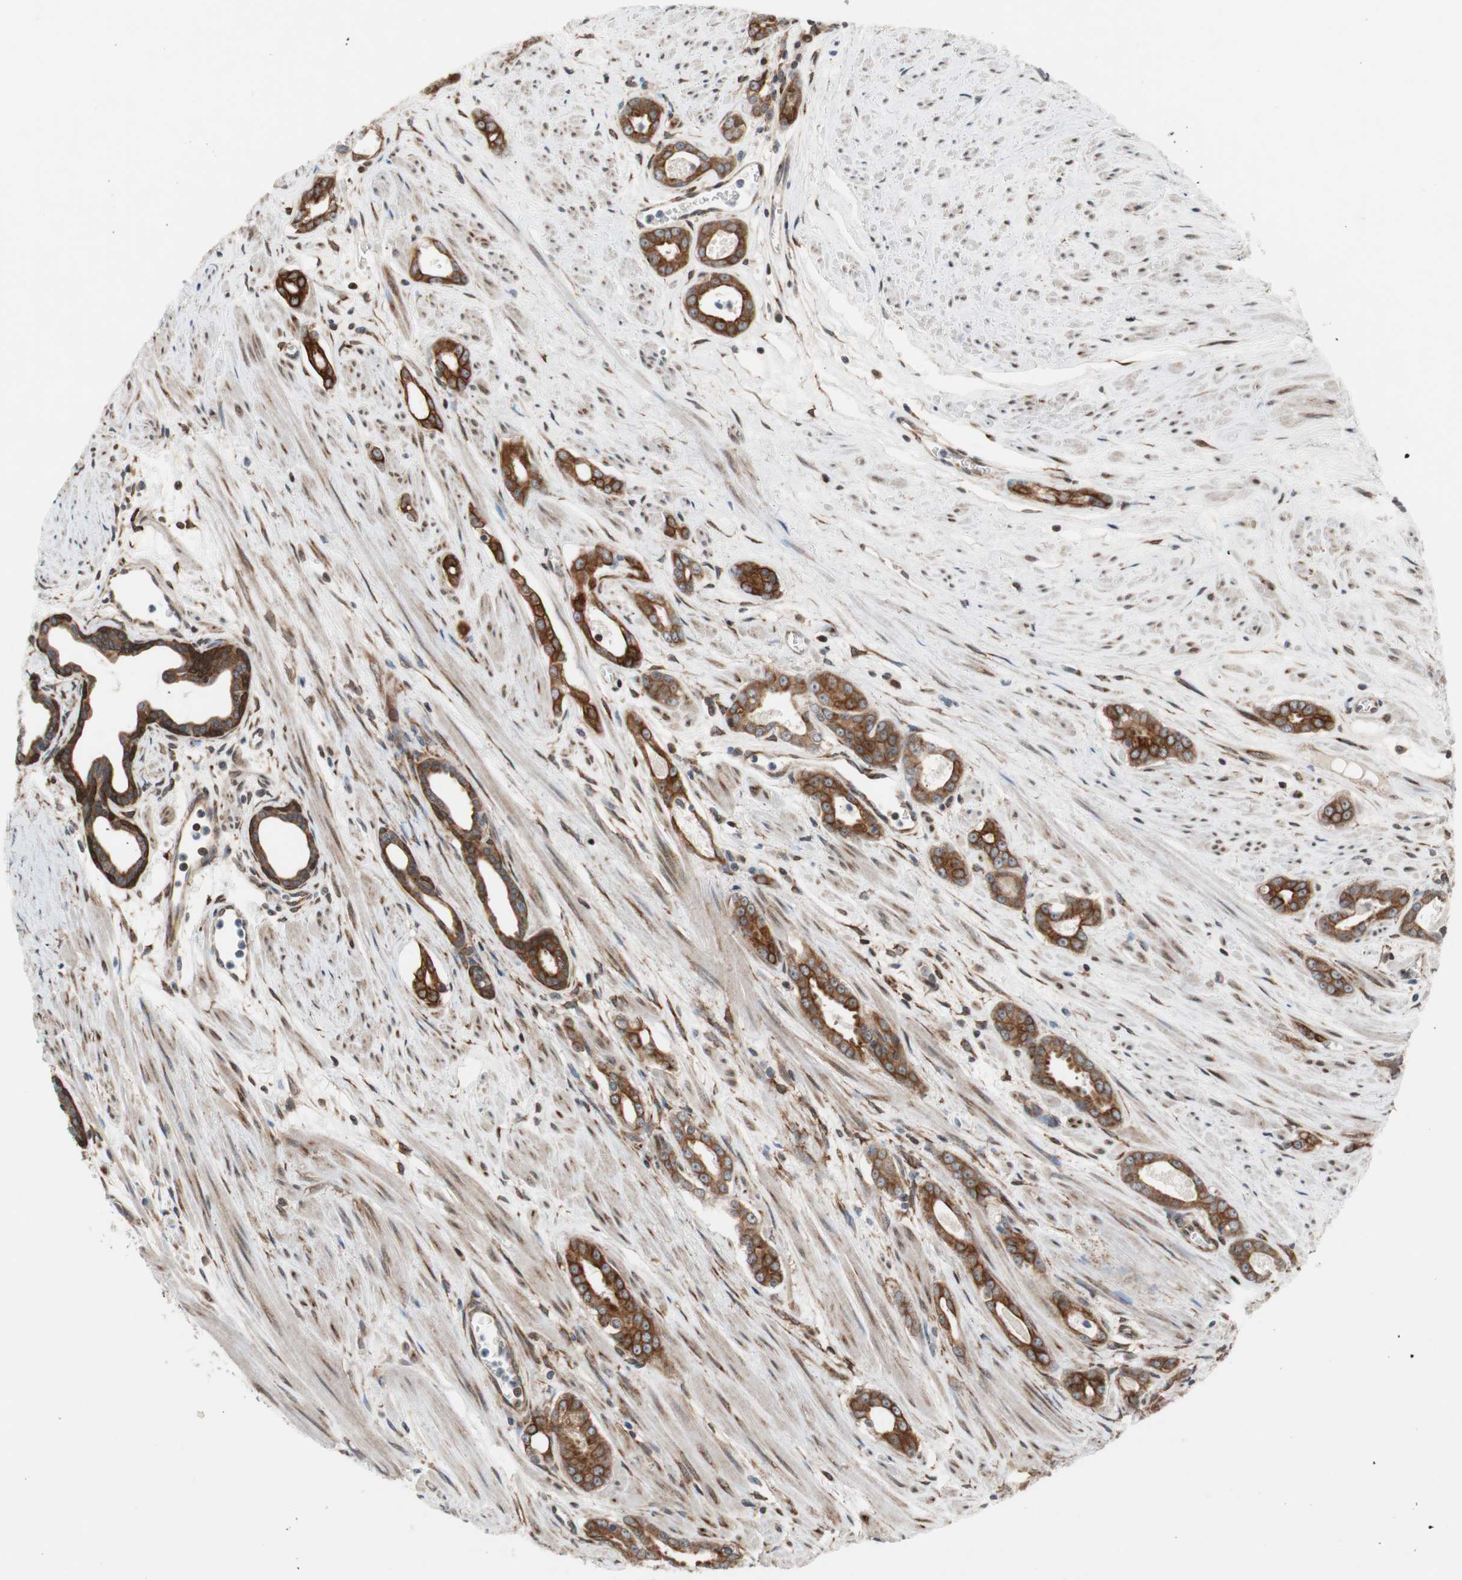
{"staining": {"intensity": "strong", "quantity": ">75%", "location": "cytoplasmic/membranous"}, "tissue": "prostate cancer", "cell_type": "Tumor cells", "image_type": "cancer", "snomed": [{"axis": "morphology", "description": "Adenocarcinoma, Low grade"}, {"axis": "topography", "description": "Prostate"}], "caption": "A high-resolution histopathology image shows immunohistochemistry (IHC) staining of prostate adenocarcinoma (low-grade), which exhibits strong cytoplasmic/membranous staining in about >75% of tumor cells.", "gene": "ZNF512B", "patient": {"sex": "male", "age": 57}}